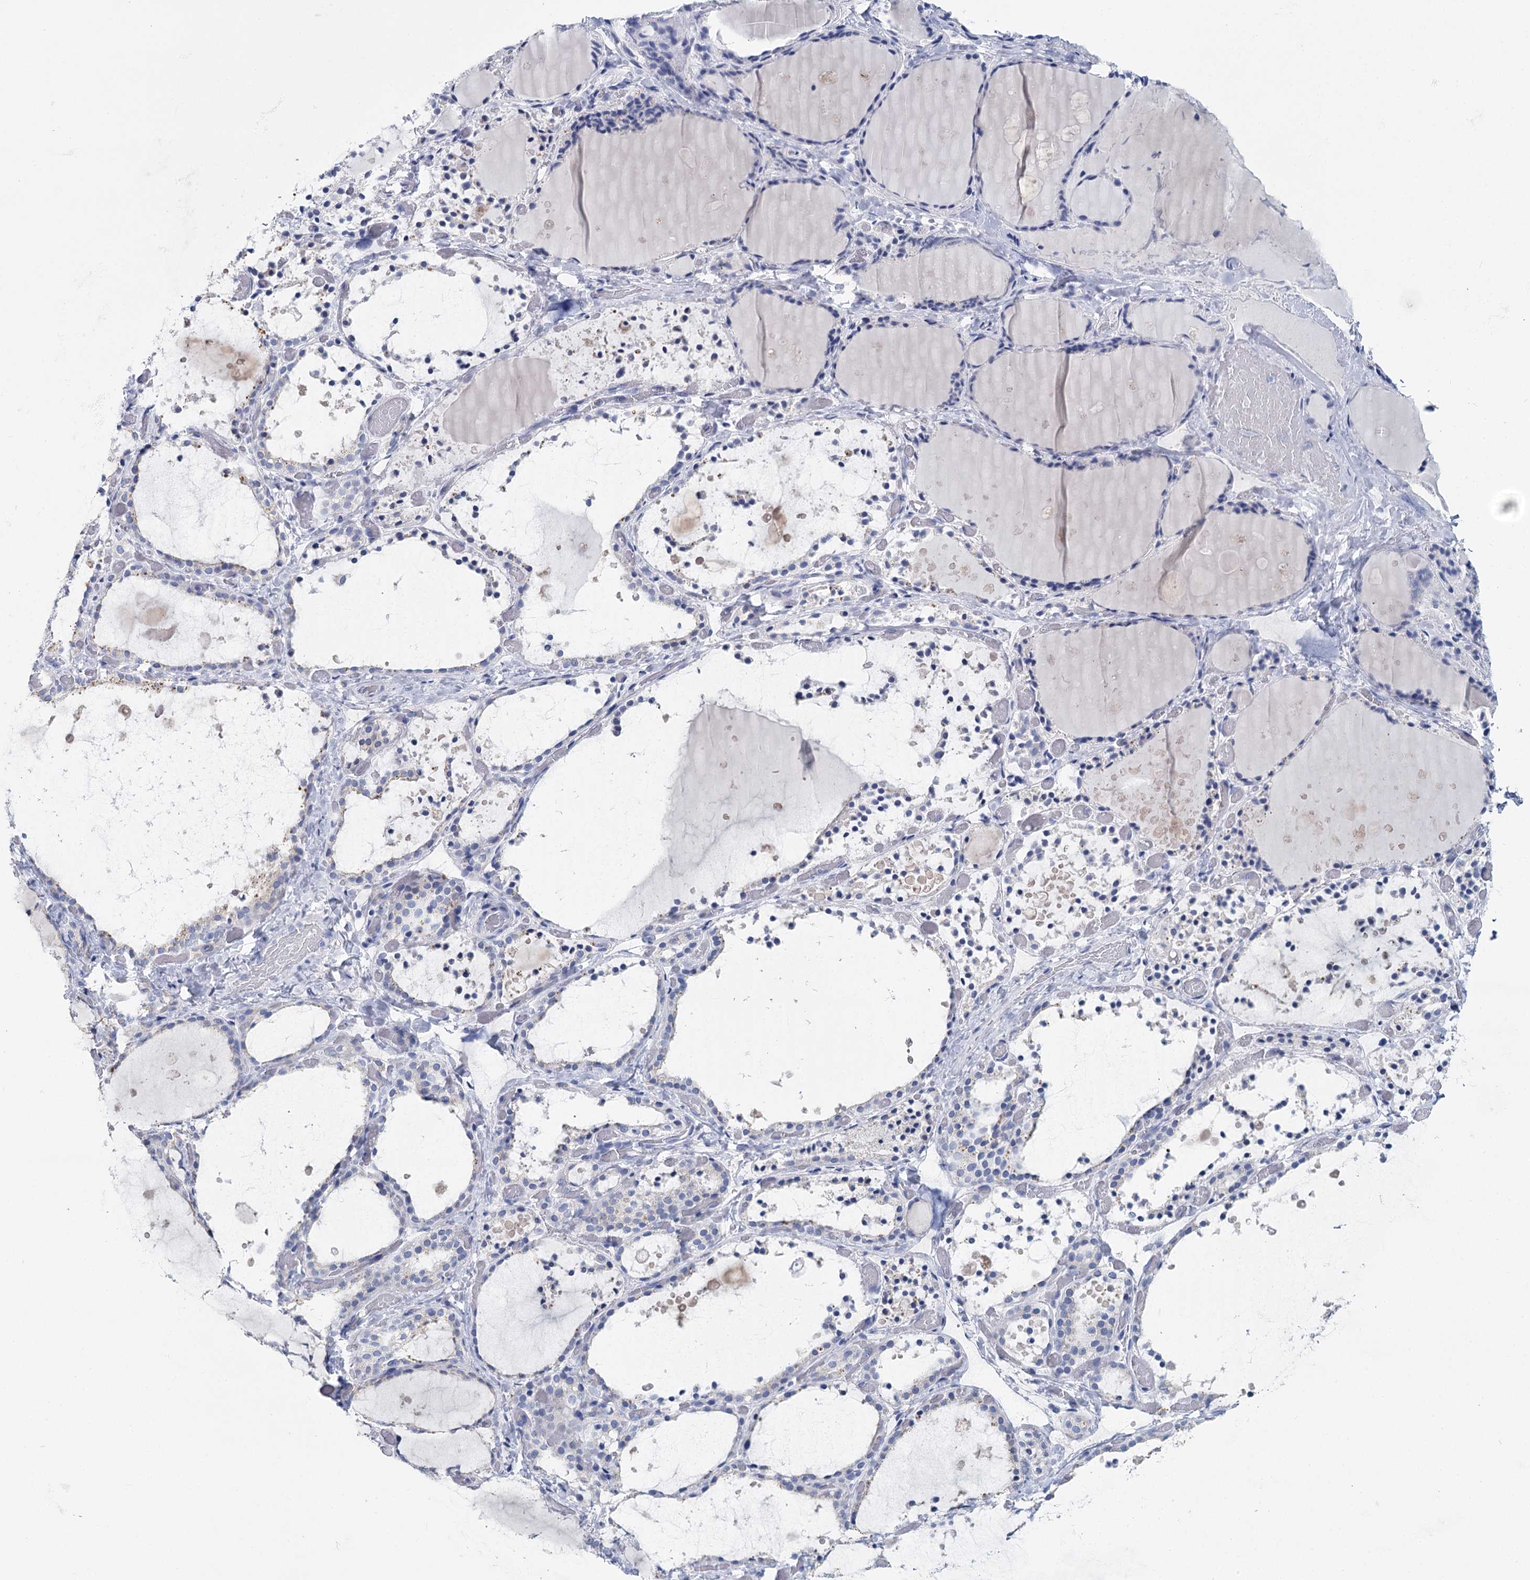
{"staining": {"intensity": "negative", "quantity": "none", "location": "none"}, "tissue": "thyroid gland", "cell_type": "Glandular cells", "image_type": "normal", "snomed": [{"axis": "morphology", "description": "Normal tissue, NOS"}, {"axis": "topography", "description": "Thyroid gland"}], "caption": "Thyroid gland was stained to show a protein in brown. There is no significant expression in glandular cells. Nuclei are stained in blue.", "gene": "METTL7B", "patient": {"sex": "female", "age": 44}}